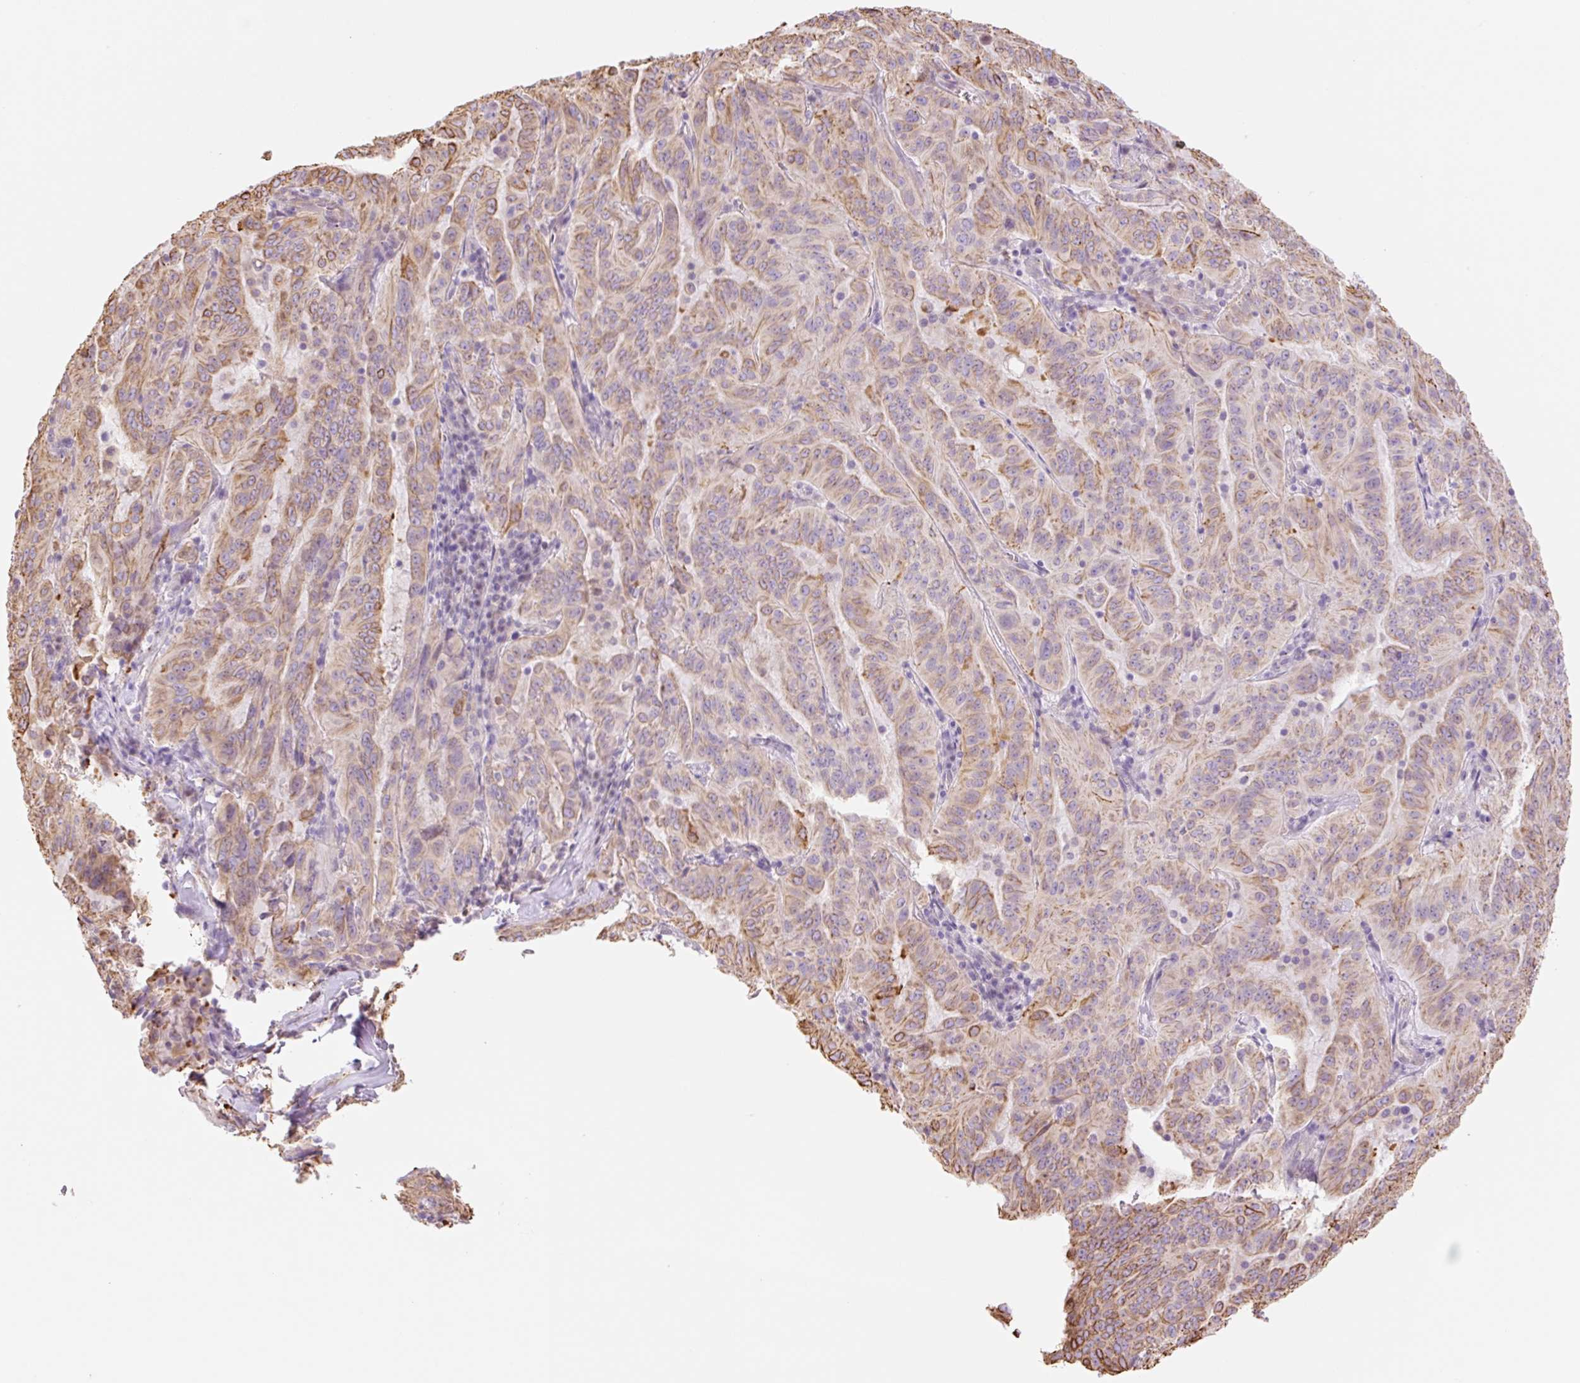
{"staining": {"intensity": "moderate", "quantity": "25%-75%", "location": "cytoplasmic/membranous"}, "tissue": "pancreatic cancer", "cell_type": "Tumor cells", "image_type": "cancer", "snomed": [{"axis": "morphology", "description": "Adenocarcinoma, NOS"}, {"axis": "topography", "description": "Pancreas"}], "caption": "Brown immunohistochemical staining in pancreatic adenocarcinoma exhibits moderate cytoplasmic/membranous positivity in approximately 25%-75% of tumor cells.", "gene": "NLRP5", "patient": {"sex": "male", "age": 63}}